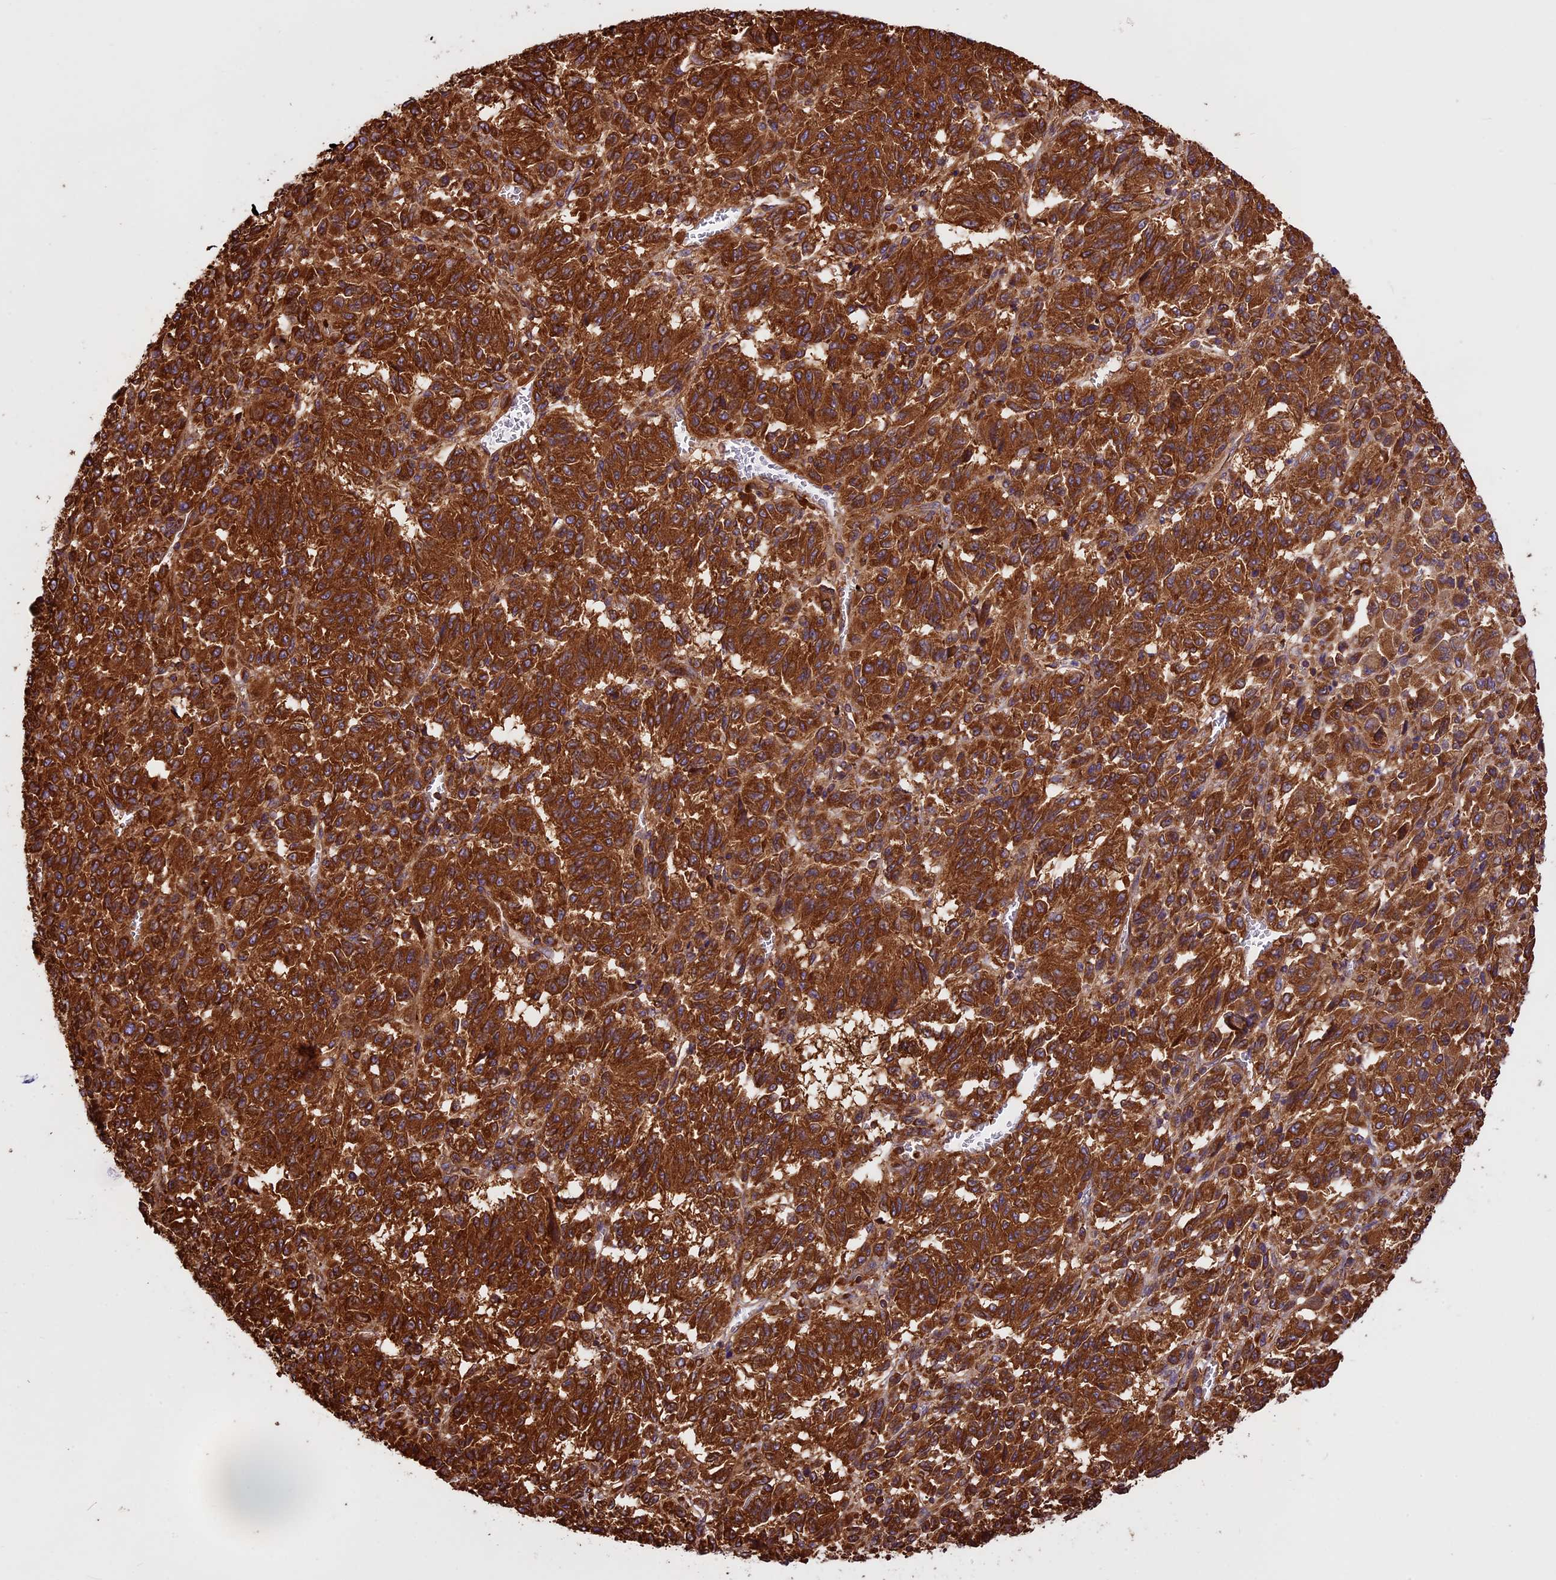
{"staining": {"intensity": "strong", "quantity": ">75%", "location": "cytoplasmic/membranous"}, "tissue": "melanoma", "cell_type": "Tumor cells", "image_type": "cancer", "snomed": [{"axis": "morphology", "description": "Malignant melanoma, Metastatic site"}, {"axis": "topography", "description": "Lung"}], "caption": "About >75% of tumor cells in malignant melanoma (metastatic site) display strong cytoplasmic/membranous protein positivity as visualized by brown immunohistochemical staining.", "gene": "KARS1", "patient": {"sex": "male", "age": 64}}